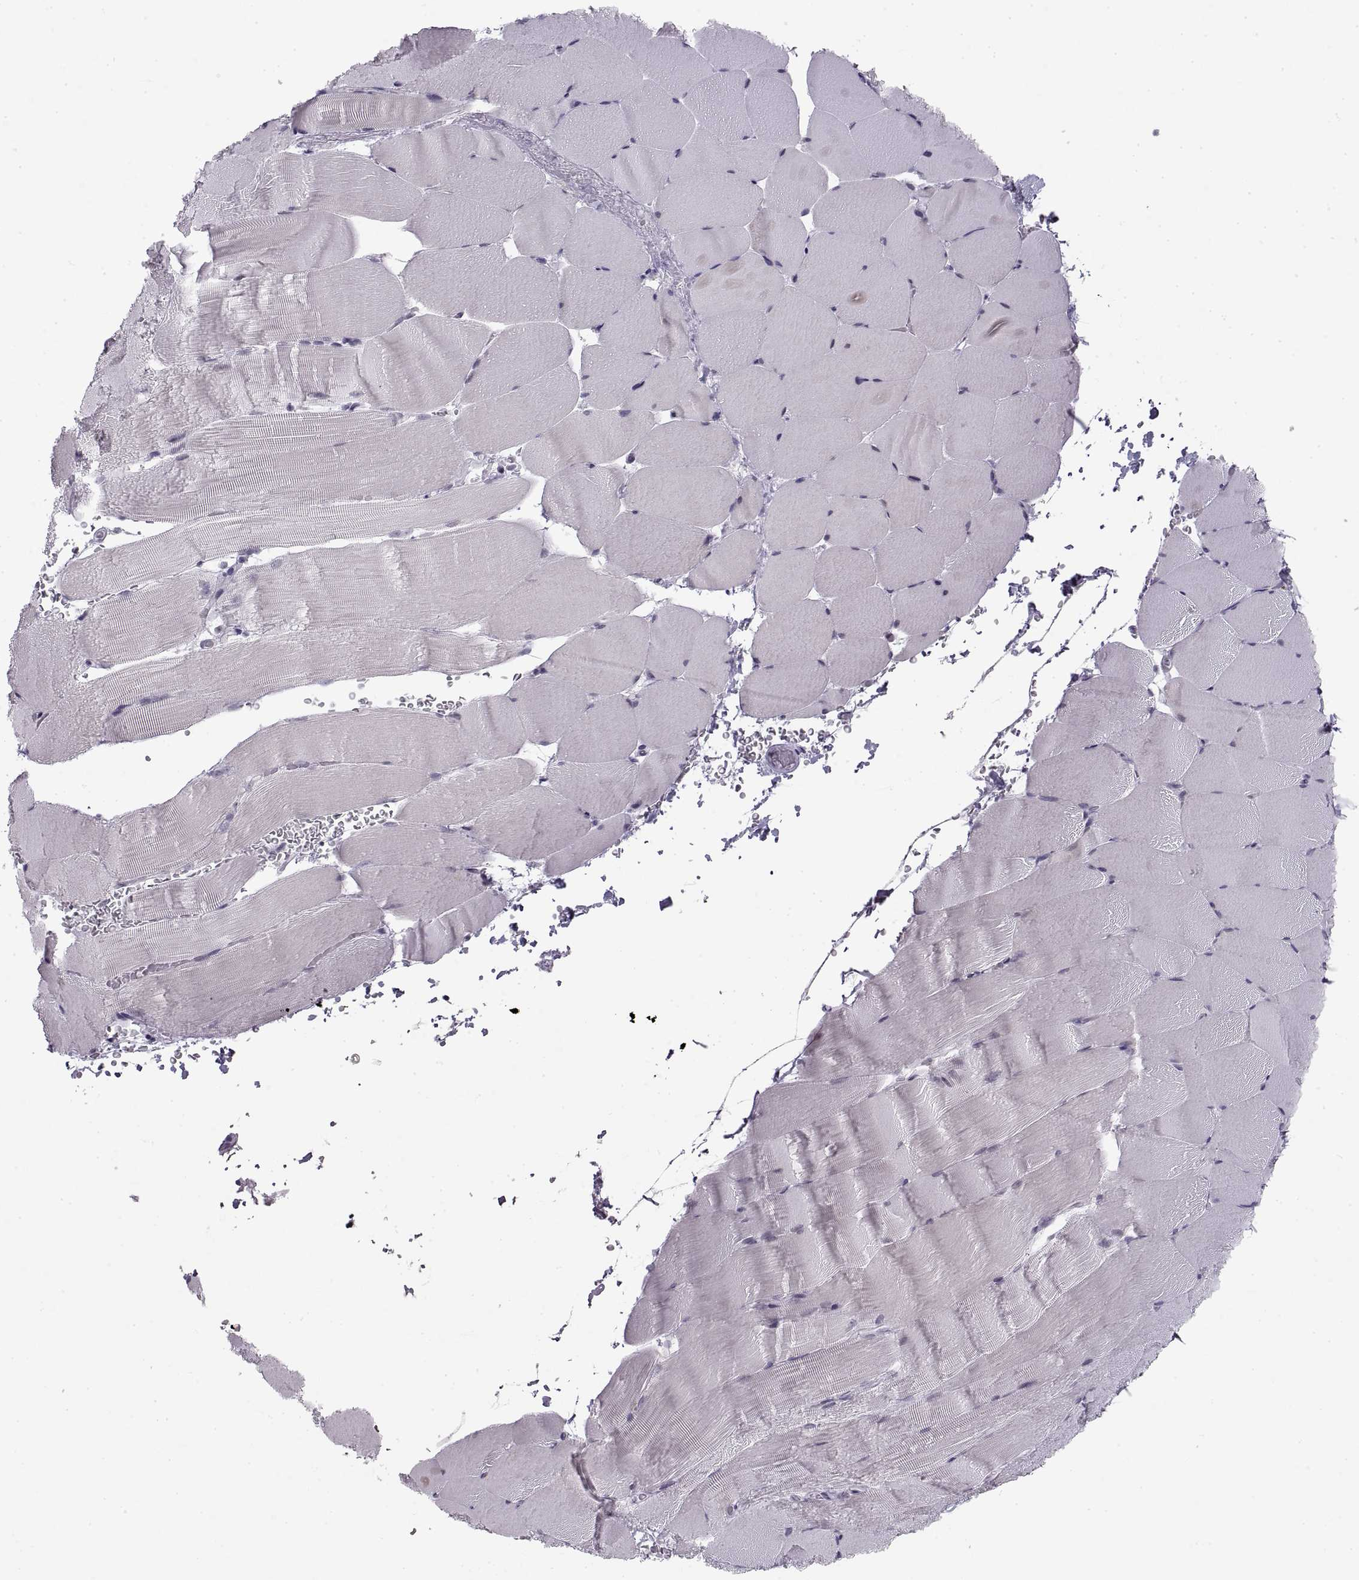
{"staining": {"intensity": "negative", "quantity": "none", "location": "none"}, "tissue": "skeletal muscle", "cell_type": "Myocytes", "image_type": "normal", "snomed": [{"axis": "morphology", "description": "Normal tissue, NOS"}, {"axis": "topography", "description": "Skeletal muscle"}], "caption": "This is an immunohistochemistry (IHC) photomicrograph of normal human skeletal muscle. There is no positivity in myocytes.", "gene": "NANOS3", "patient": {"sex": "female", "age": 37}}